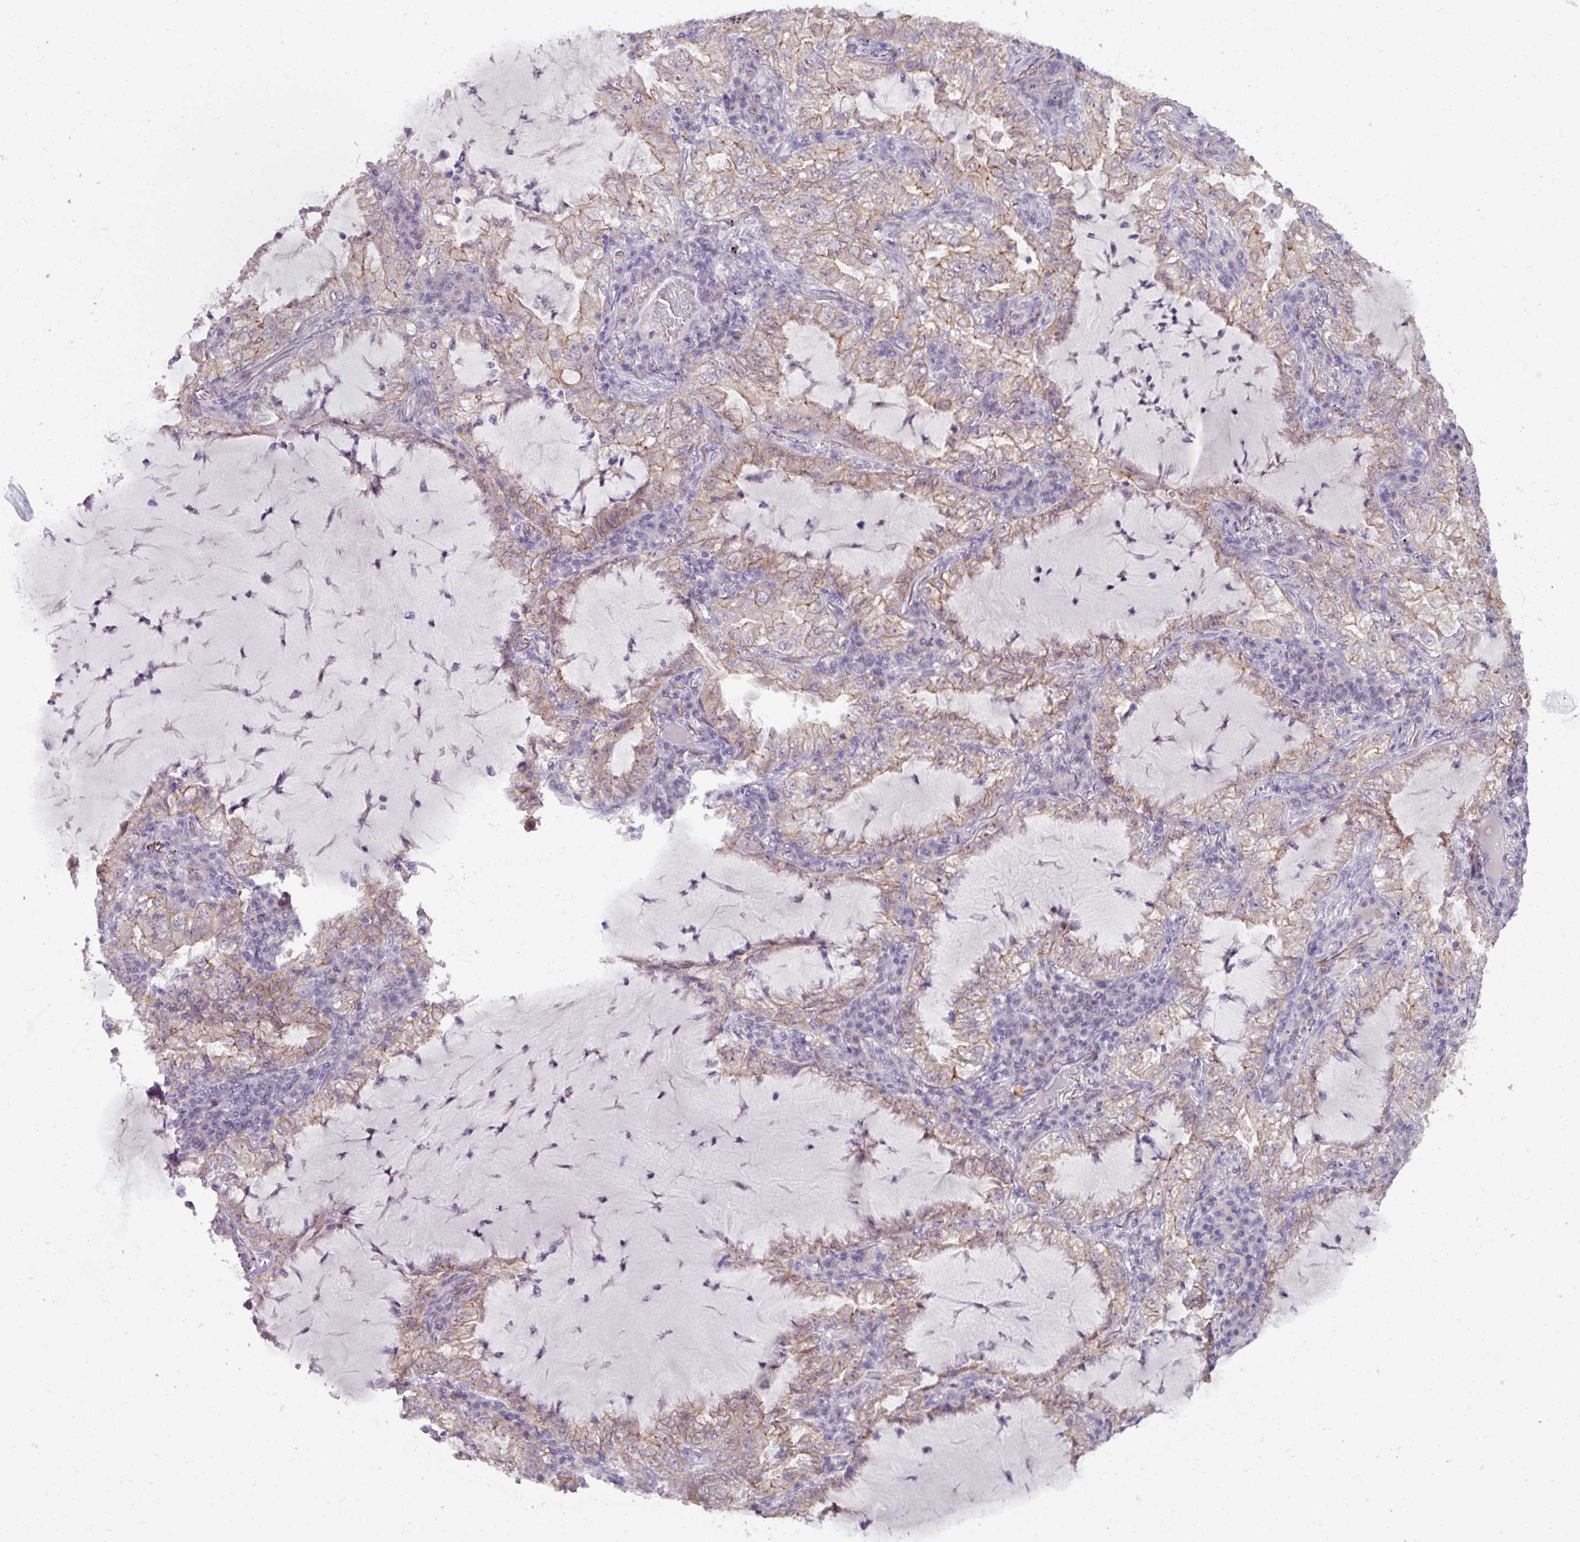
{"staining": {"intensity": "weak", "quantity": "25%-75%", "location": "cytoplasmic/membranous"}, "tissue": "lung cancer", "cell_type": "Tumor cells", "image_type": "cancer", "snomed": [{"axis": "morphology", "description": "Adenocarcinoma, NOS"}, {"axis": "topography", "description": "Lung"}], "caption": "DAB (3,3'-diaminobenzidine) immunohistochemical staining of adenocarcinoma (lung) exhibits weak cytoplasmic/membranous protein positivity in about 25%-75% of tumor cells.", "gene": "PNMA6A", "patient": {"sex": "female", "age": 73}}